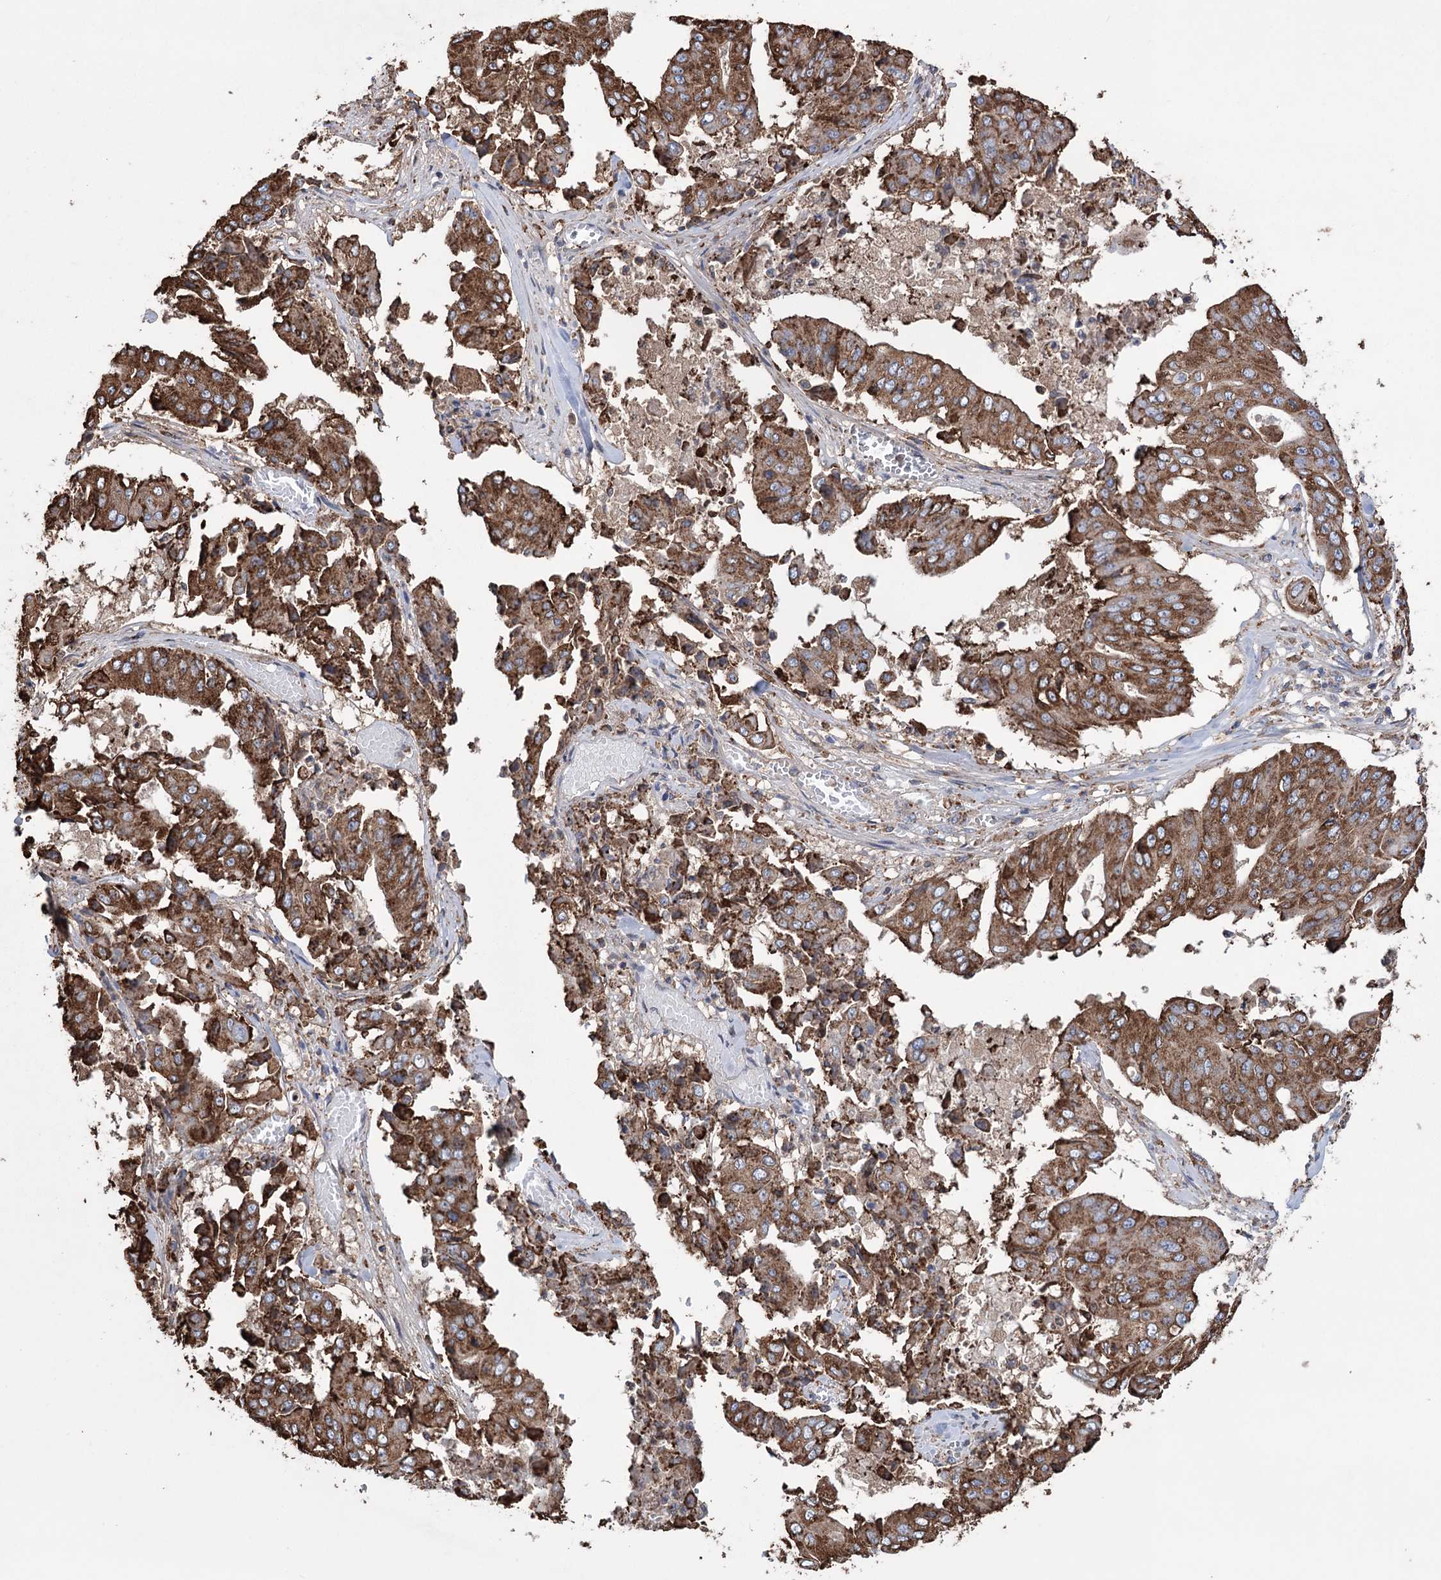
{"staining": {"intensity": "strong", "quantity": ">75%", "location": "cytoplasmic/membranous"}, "tissue": "pancreatic cancer", "cell_type": "Tumor cells", "image_type": "cancer", "snomed": [{"axis": "morphology", "description": "Adenocarcinoma, NOS"}, {"axis": "topography", "description": "Pancreas"}], "caption": "Immunohistochemistry of pancreatic adenocarcinoma exhibits high levels of strong cytoplasmic/membranous staining in about >75% of tumor cells. (IHC, brightfield microscopy, high magnification).", "gene": "TRIM71", "patient": {"sex": "female", "age": 77}}